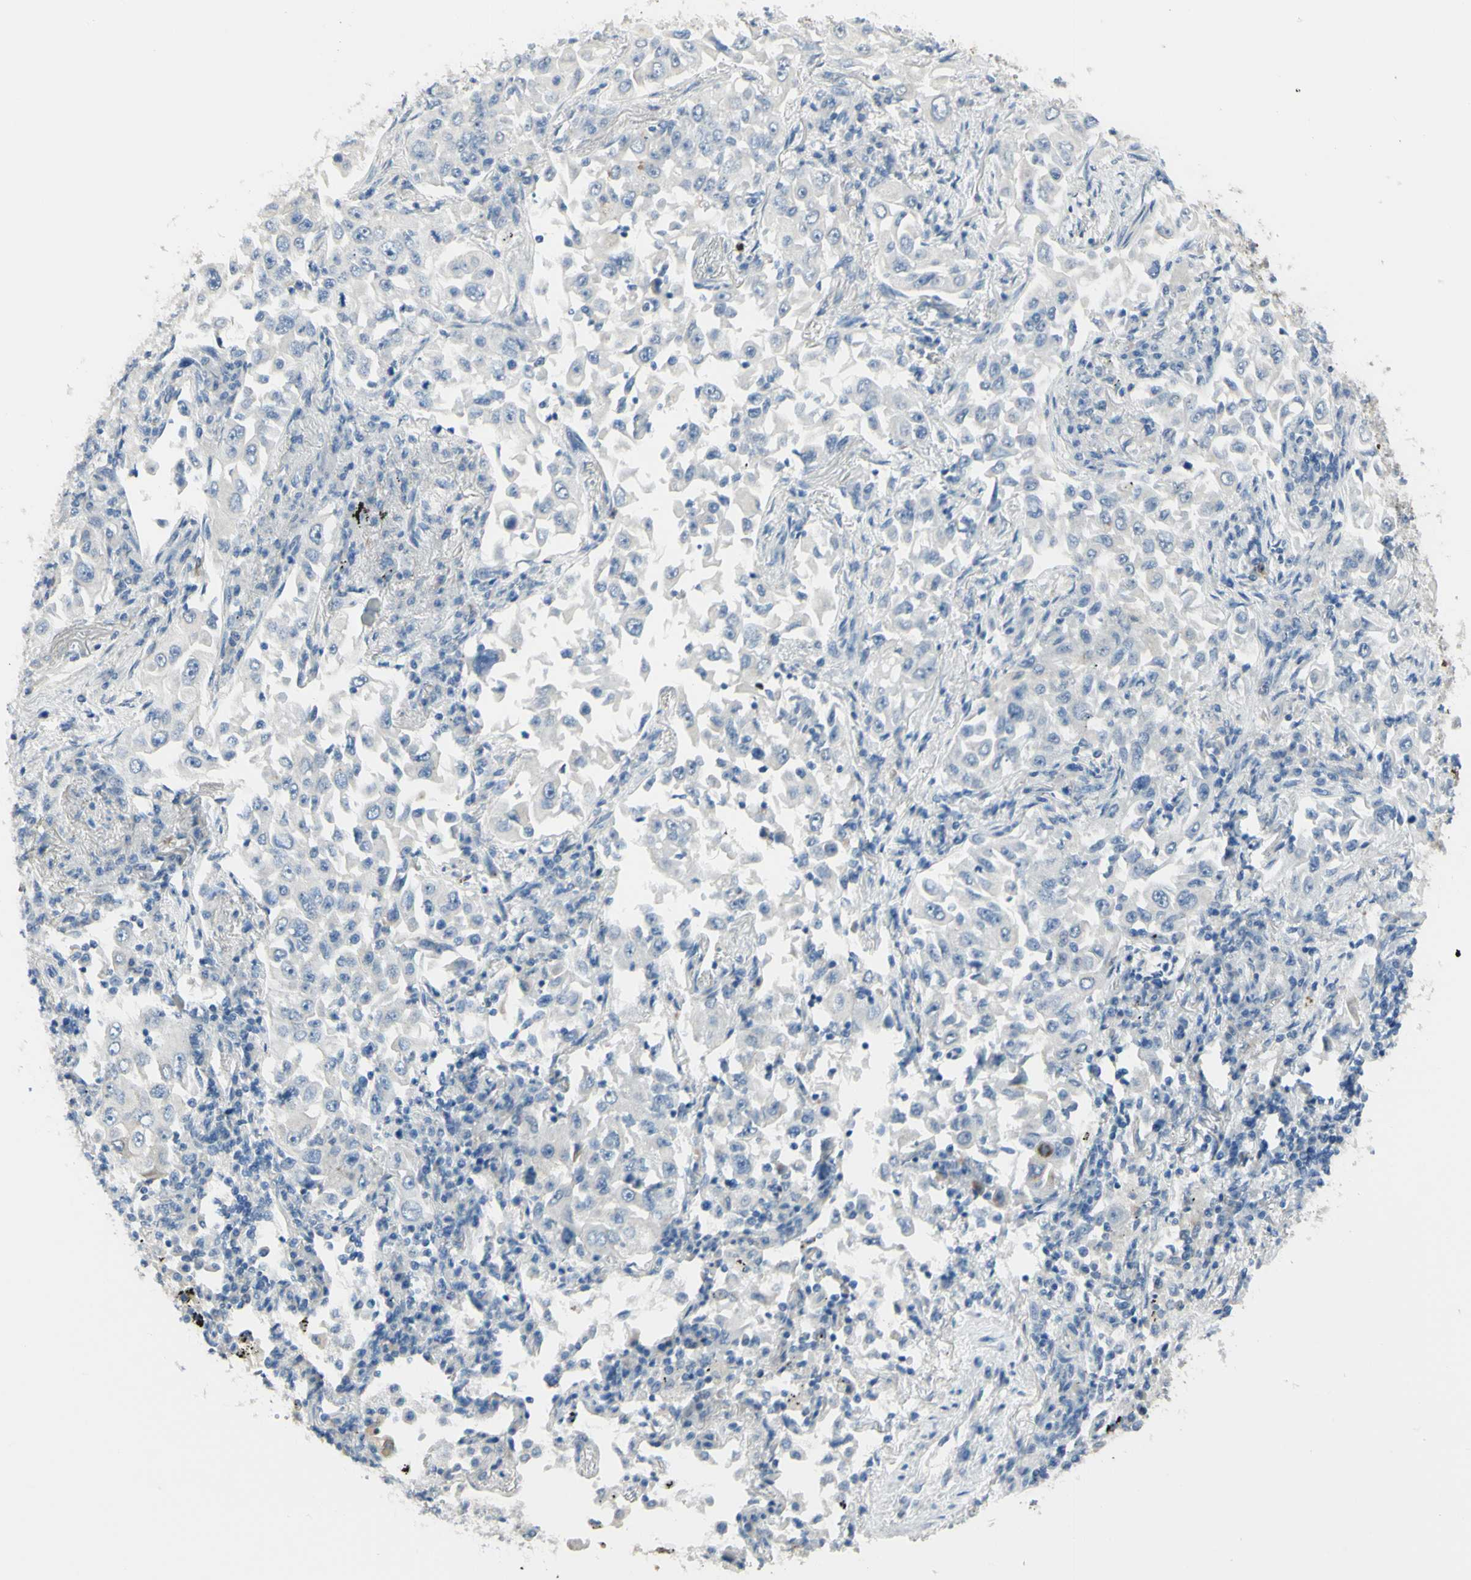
{"staining": {"intensity": "negative", "quantity": "none", "location": "none"}, "tissue": "lung cancer", "cell_type": "Tumor cells", "image_type": "cancer", "snomed": [{"axis": "morphology", "description": "Adenocarcinoma, NOS"}, {"axis": "topography", "description": "Lung"}], "caption": "Tumor cells are negative for brown protein staining in lung cancer.", "gene": "ZNF557", "patient": {"sex": "male", "age": 84}}